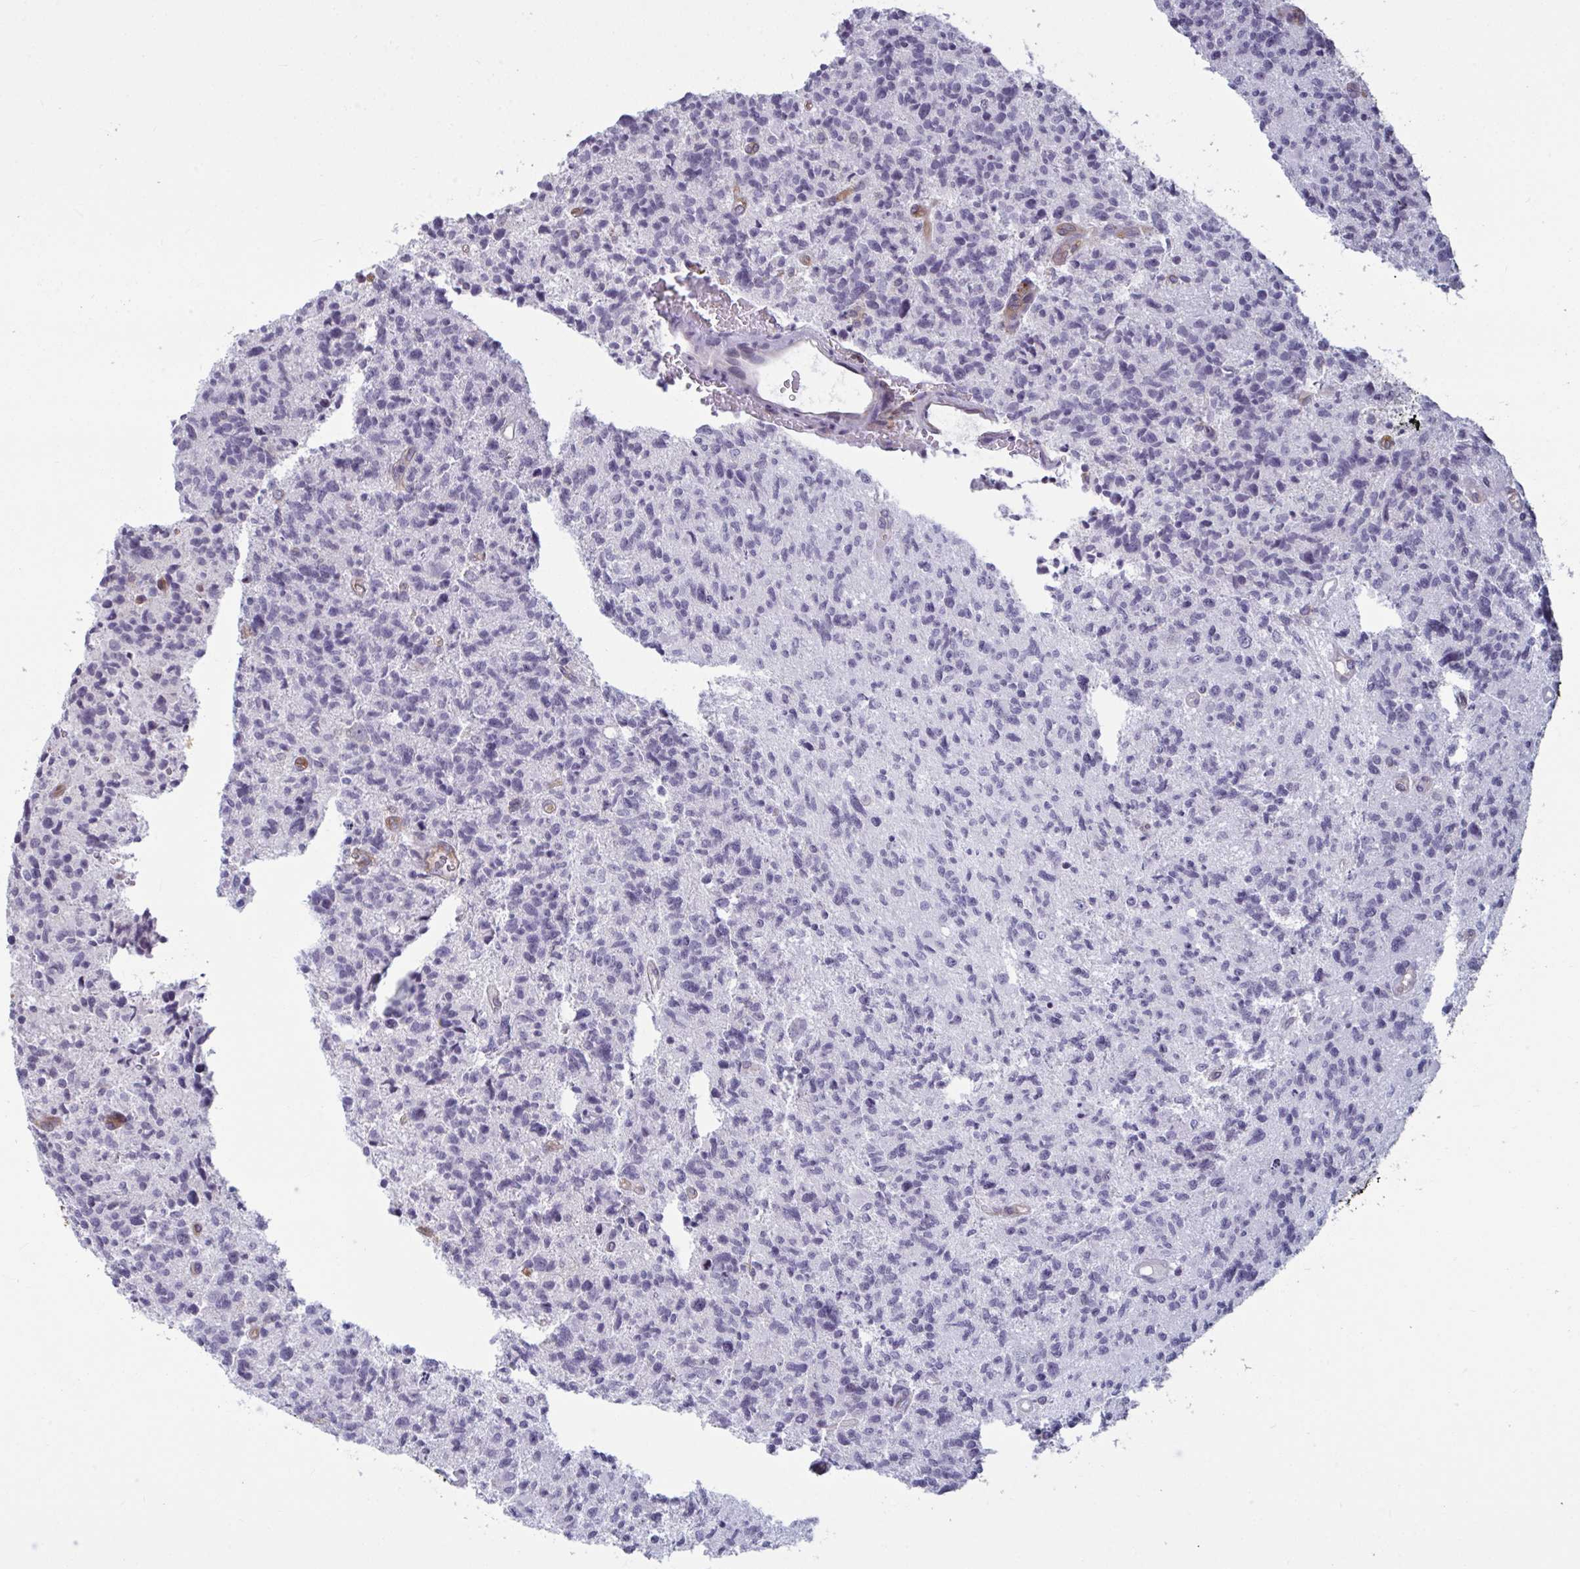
{"staining": {"intensity": "negative", "quantity": "none", "location": "none"}, "tissue": "glioma", "cell_type": "Tumor cells", "image_type": "cancer", "snomed": [{"axis": "morphology", "description": "Glioma, malignant, High grade"}, {"axis": "topography", "description": "Brain"}], "caption": "A high-resolution image shows immunohistochemistry (IHC) staining of glioma, which demonstrates no significant expression in tumor cells.", "gene": "TBC1D4", "patient": {"sex": "male", "age": 29}}